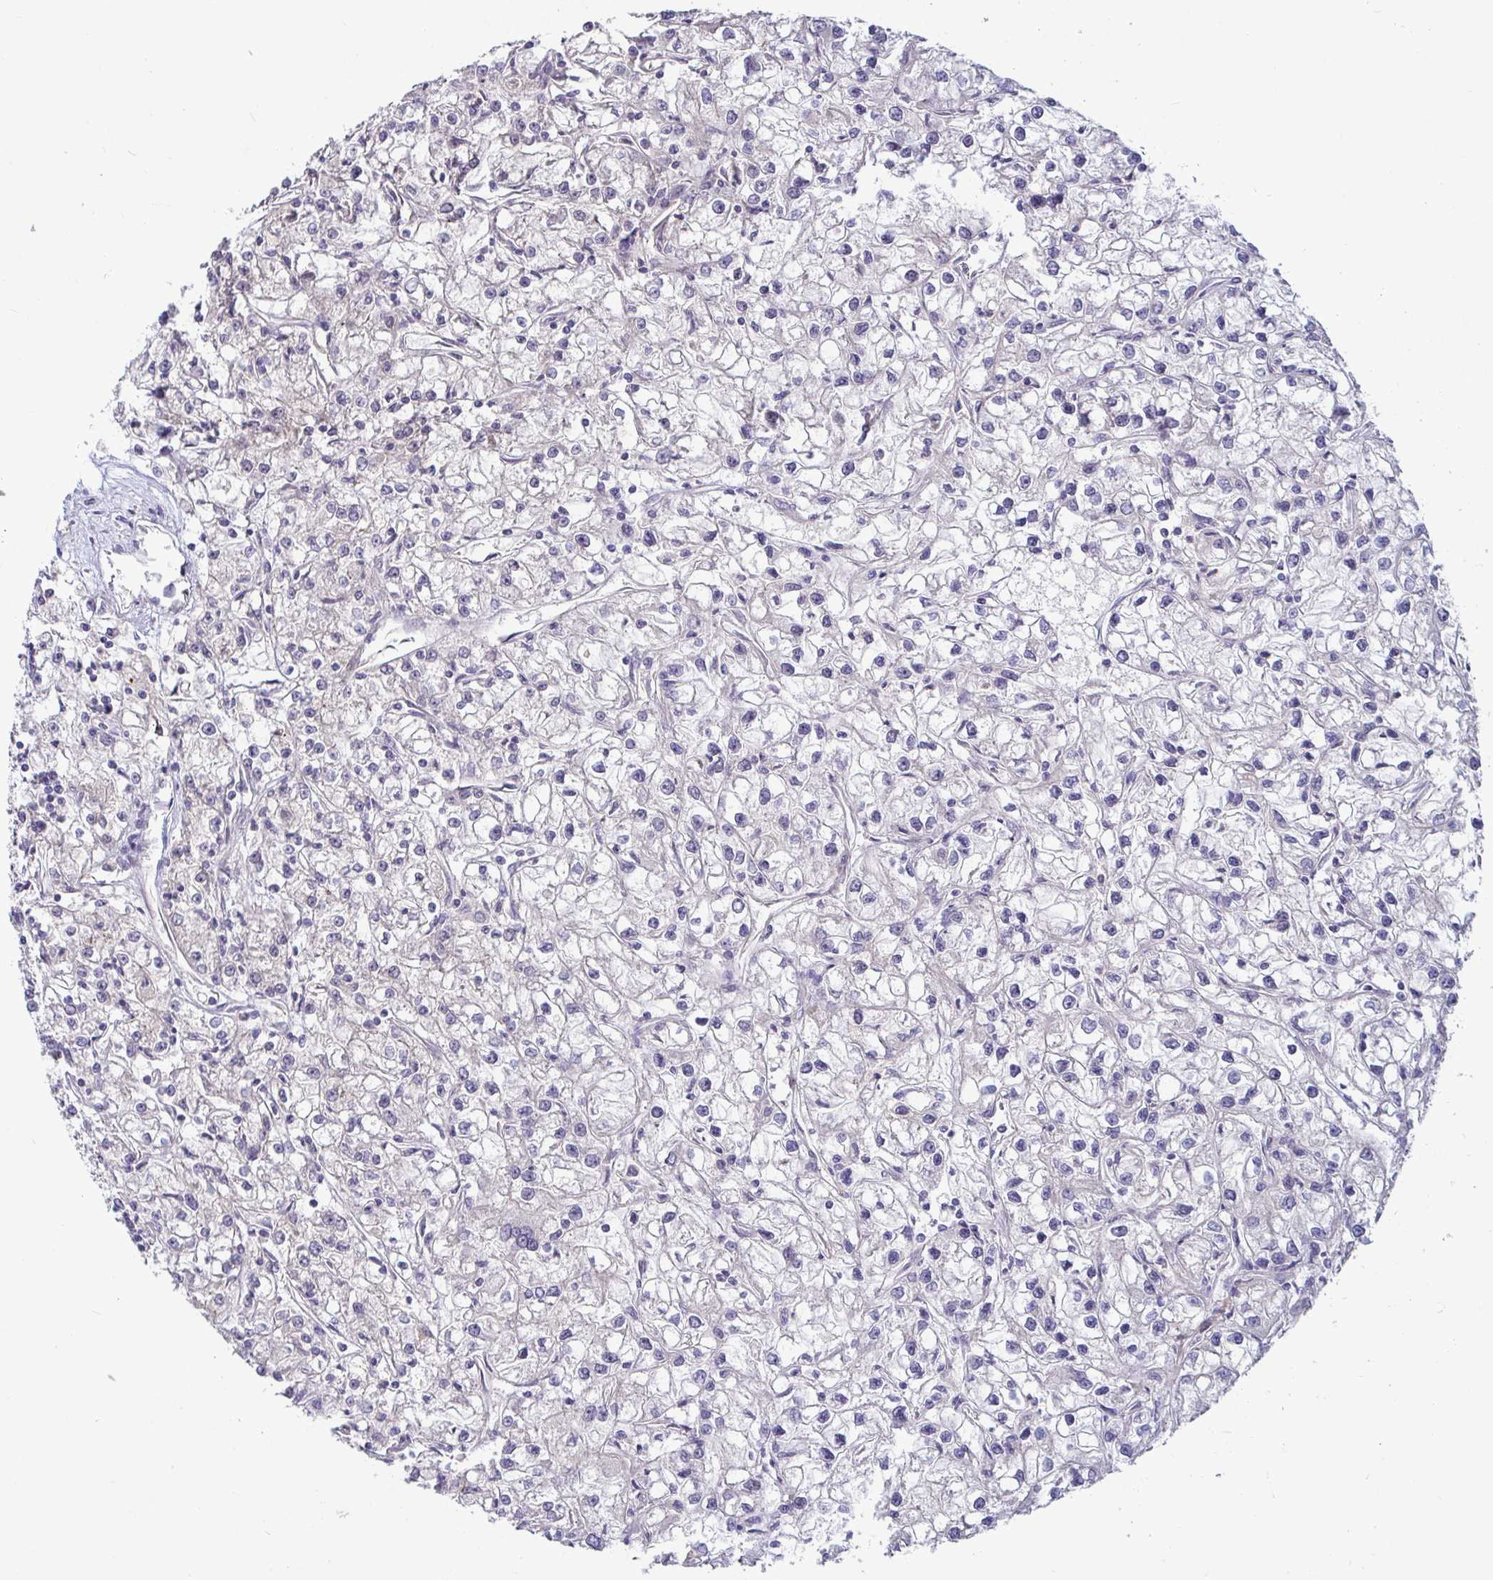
{"staining": {"intensity": "negative", "quantity": "none", "location": "none"}, "tissue": "renal cancer", "cell_type": "Tumor cells", "image_type": "cancer", "snomed": [{"axis": "morphology", "description": "Adenocarcinoma, NOS"}, {"axis": "topography", "description": "Kidney"}], "caption": "This is an immunohistochemistry image of human renal adenocarcinoma. There is no staining in tumor cells.", "gene": "GSTM1", "patient": {"sex": "female", "age": 59}}